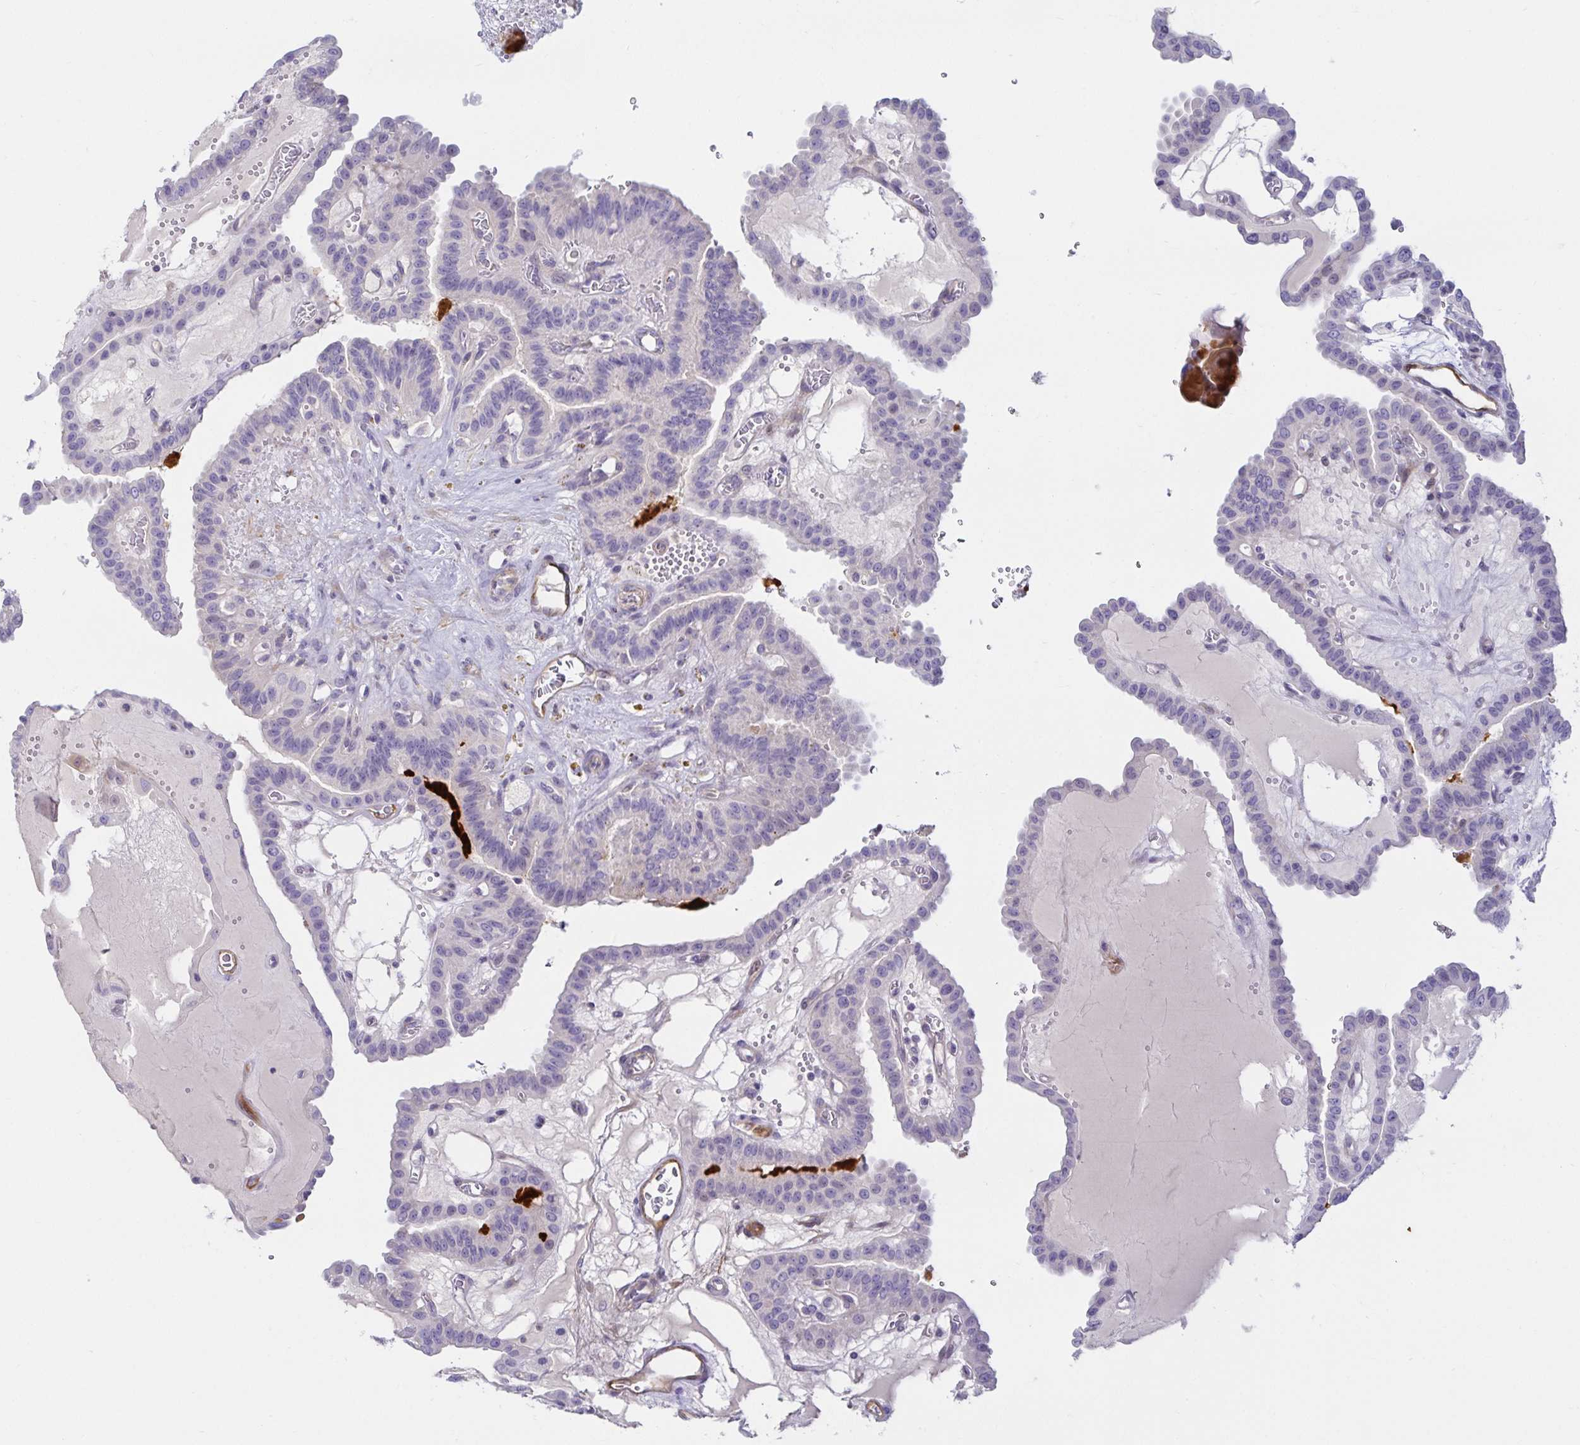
{"staining": {"intensity": "negative", "quantity": "none", "location": "none"}, "tissue": "thyroid cancer", "cell_type": "Tumor cells", "image_type": "cancer", "snomed": [{"axis": "morphology", "description": "Papillary adenocarcinoma, NOS"}, {"axis": "topography", "description": "Thyroid gland"}], "caption": "IHC of human thyroid papillary adenocarcinoma displays no positivity in tumor cells.", "gene": "SPAG4", "patient": {"sex": "male", "age": 87}}